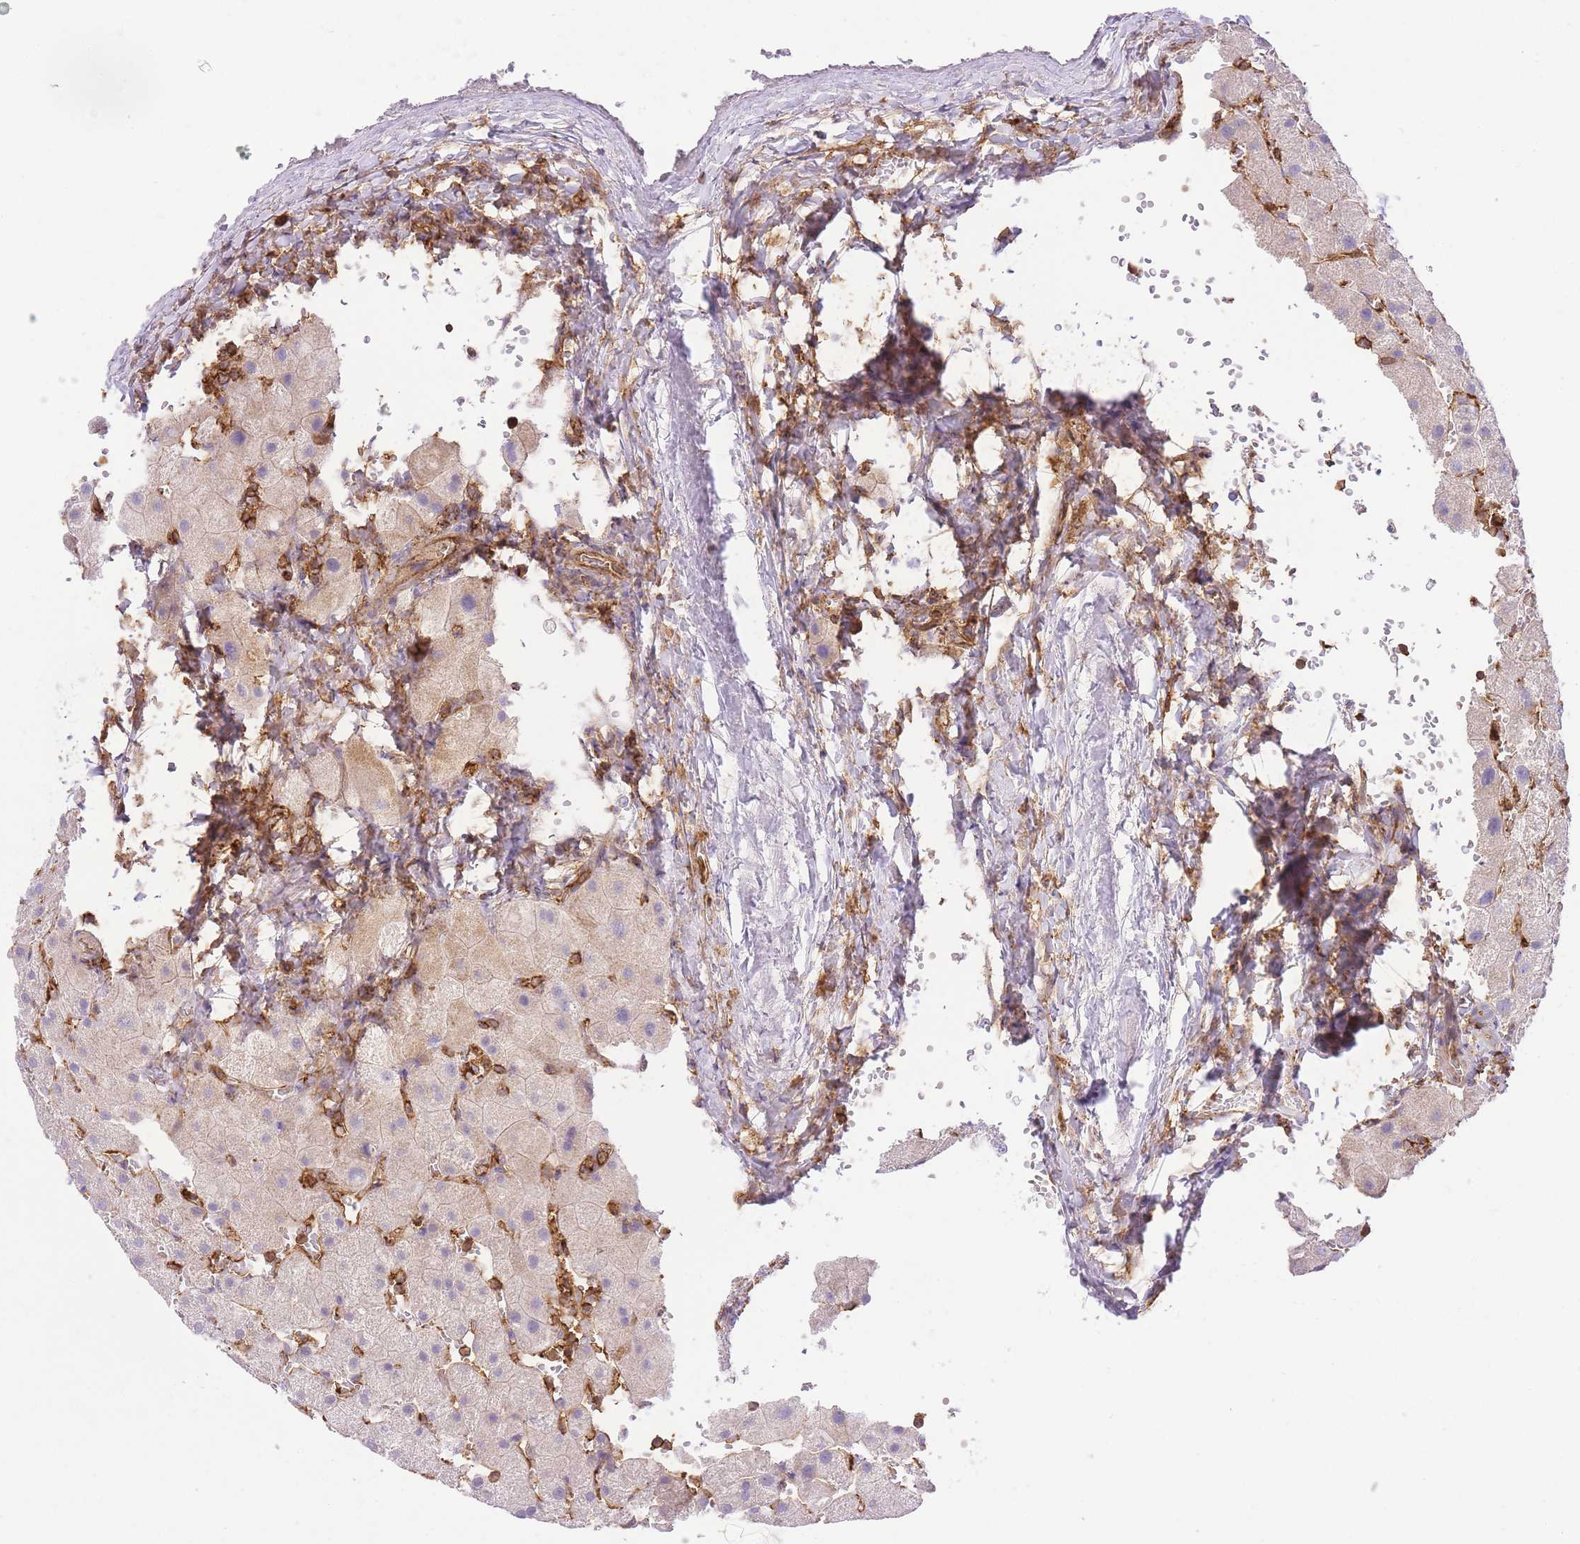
{"staining": {"intensity": "negative", "quantity": "none", "location": "none"}, "tissue": "liver", "cell_type": "Cholangiocytes", "image_type": "normal", "snomed": [{"axis": "morphology", "description": "Normal tissue, NOS"}, {"axis": "topography", "description": "Liver"}], "caption": "Liver was stained to show a protein in brown. There is no significant positivity in cholangiocytes. (DAB (3,3'-diaminobenzidine) immunohistochemistry visualized using brightfield microscopy, high magnification).", "gene": "MSN", "patient": {"sex": "female", "age": 63}}